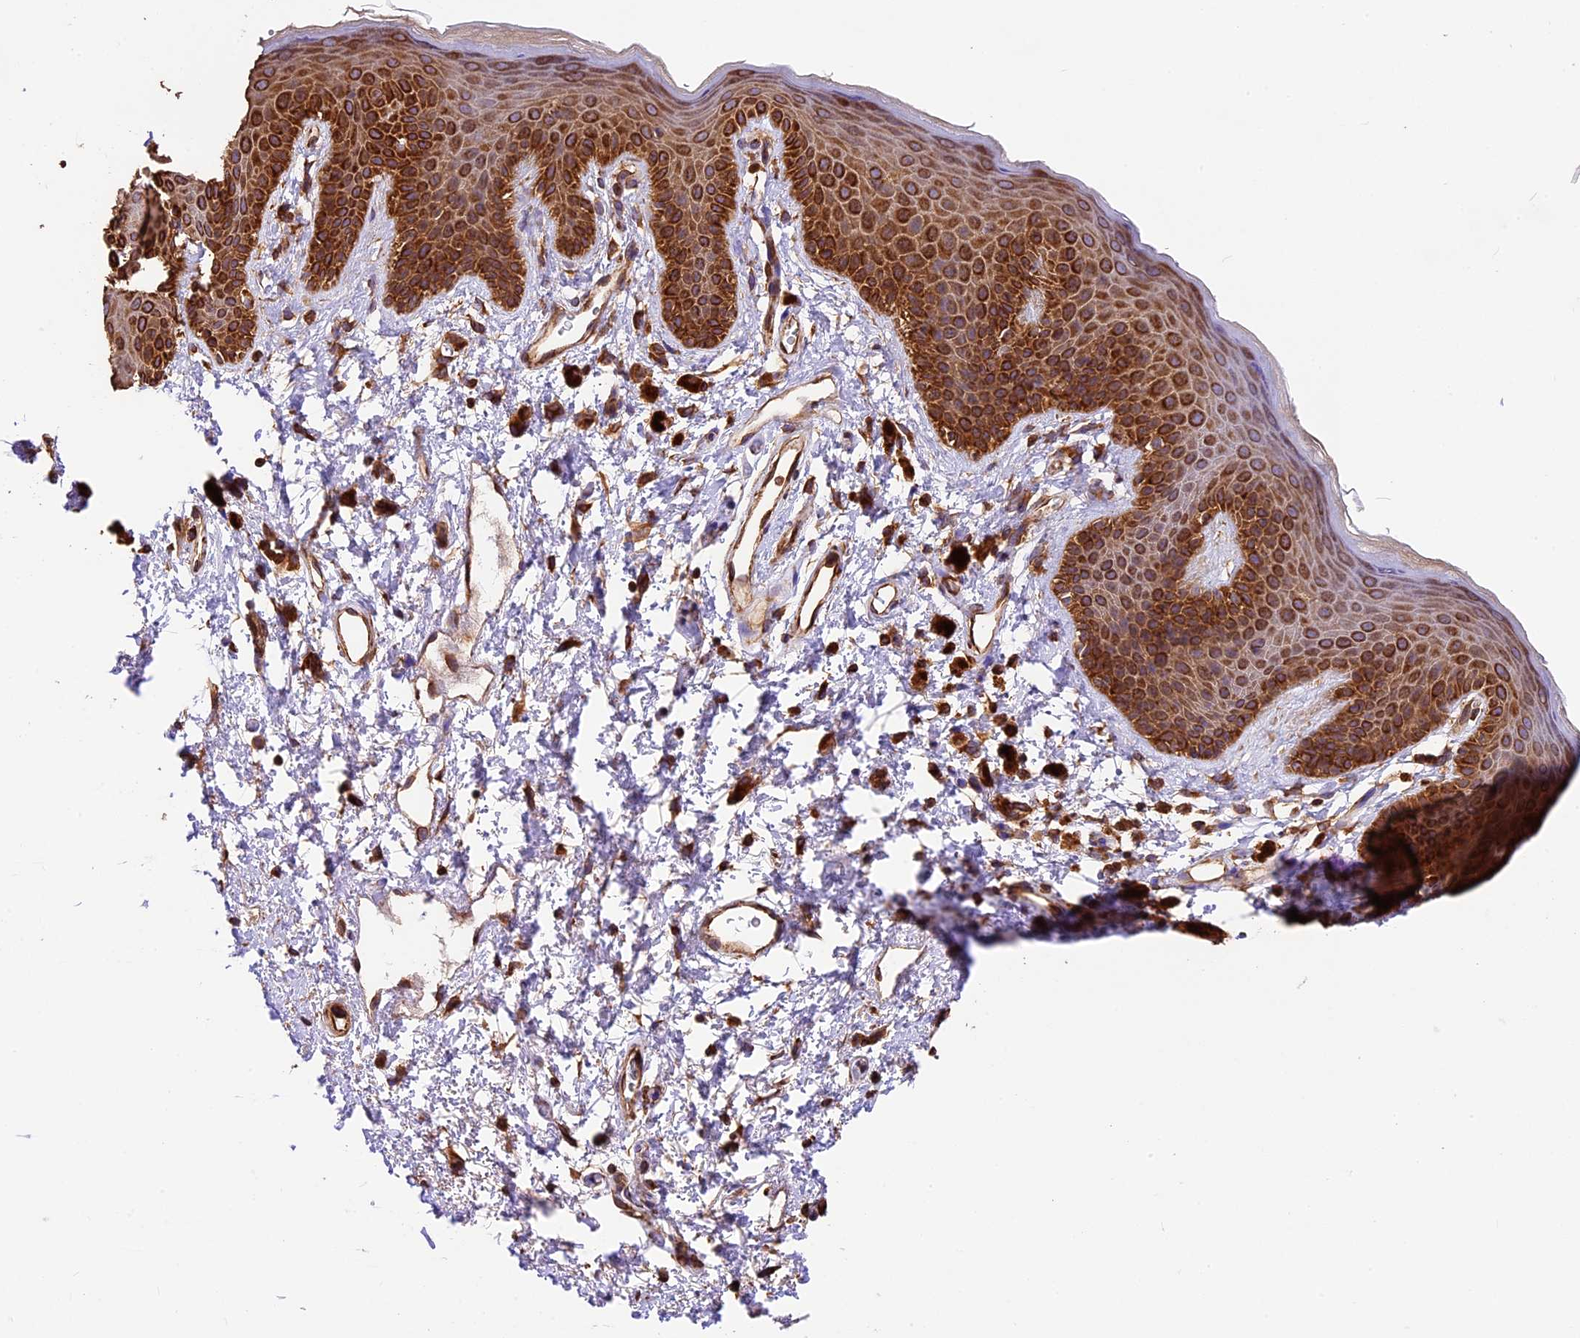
{"staining": {"intensity": "strong", "quantity": ">75%", "location": "cytoplasmic/membranous"}, "tissue": "skin", "cell_type": "Epidermal cells", "image_type": "normal", "snomed": [{"axis": "morphology", "description": "Normal tissue, NOS"}, {"axis": "topography", "description": "Anal"}], "caption": "This is an image of immunohistochemistry staining of benign skin, which shows strong positivity in the cytoplasmic/membranous of epidermal cells.", "gene": "KARS1", "patient": {"sex": "female", "age": 46}}